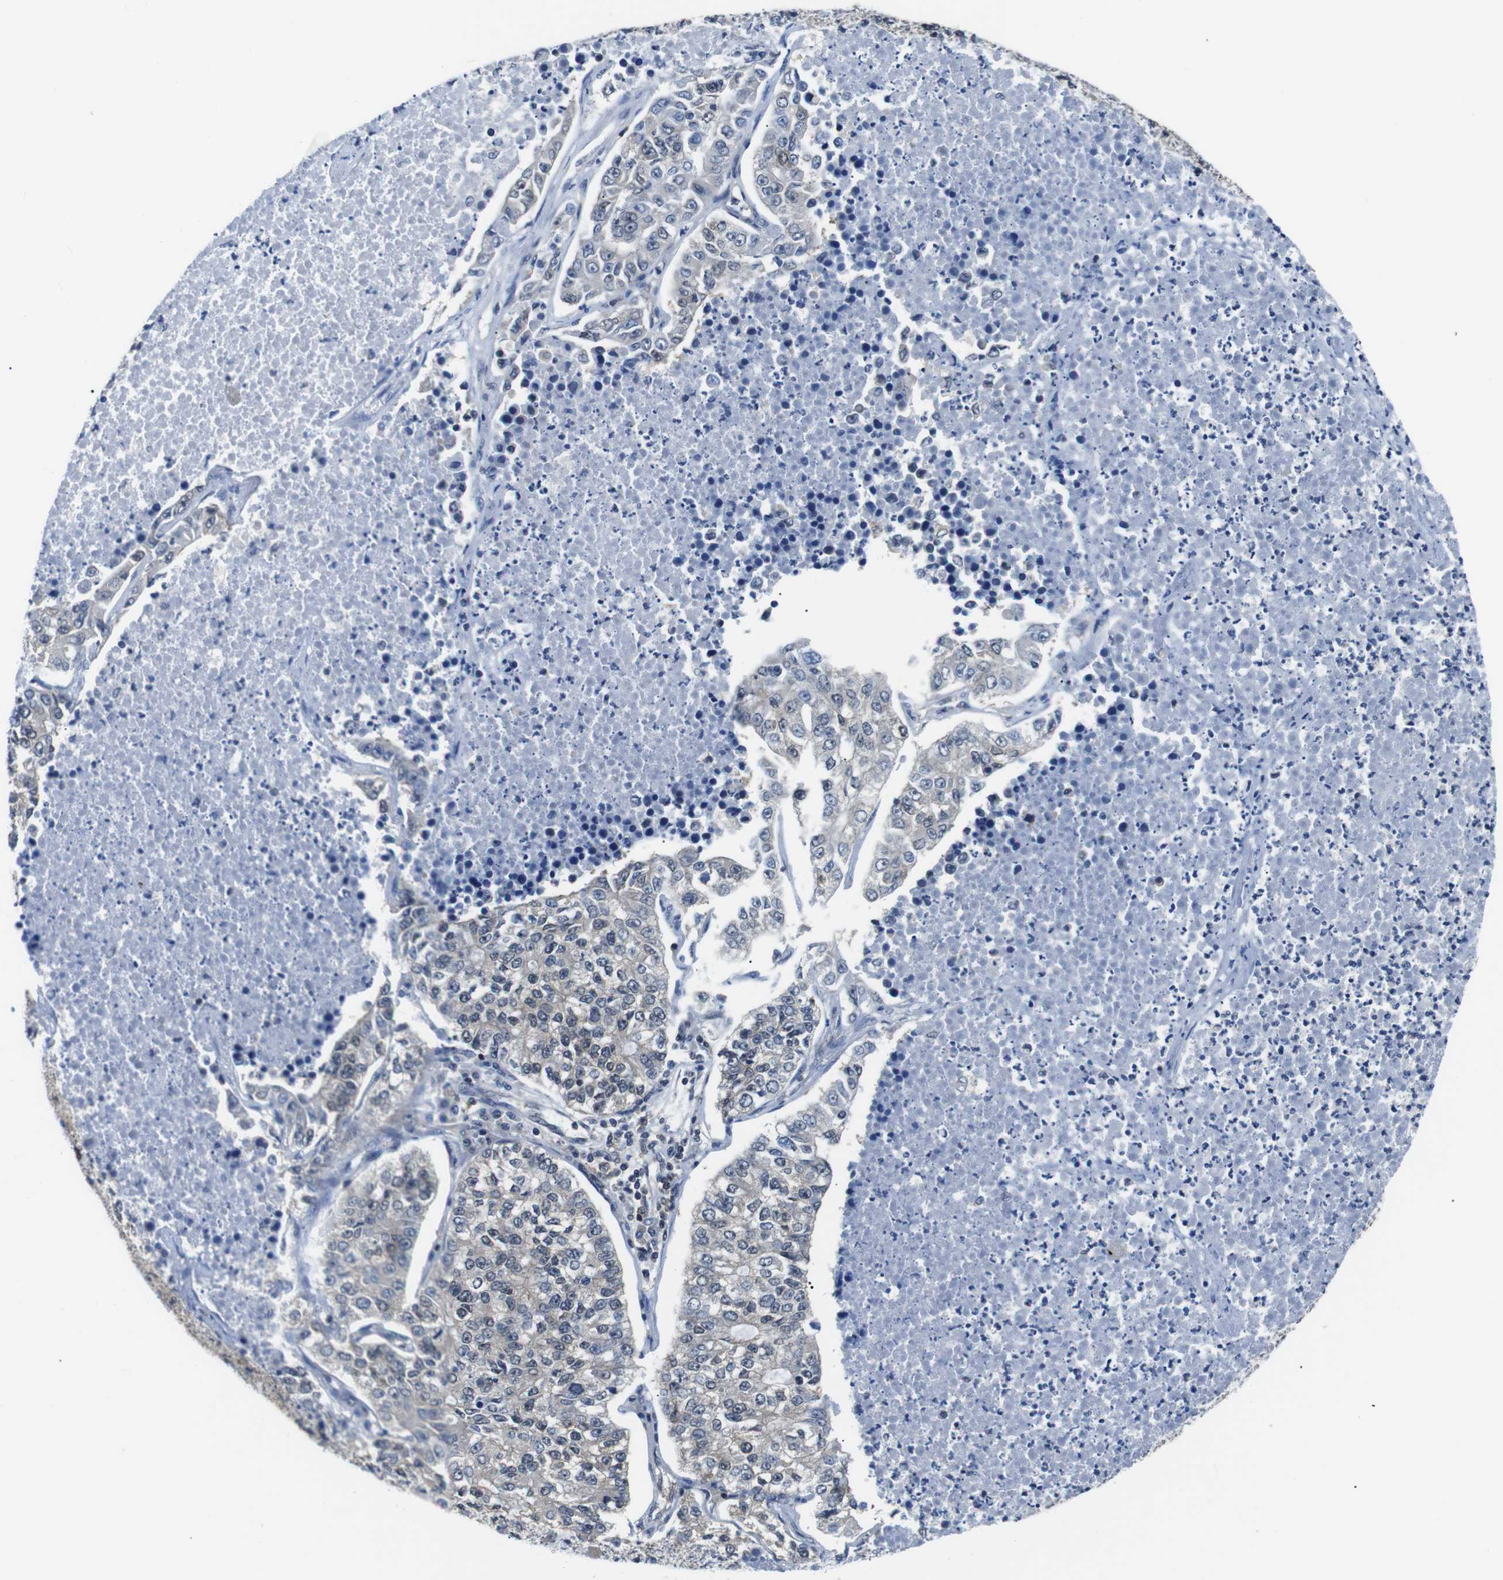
{"staining": {"intensity": "negative", "quantity": "none", "location": "none"}, "tissue": "lung cancer", "cell_type": "Tumor cells", "image_type": "cancer", "snomed": [{"axis": "morphology", "description": "Adenocarcinoma, NOS"}, {"axis": "topography", "description": "Lung"}], "caption": "Immunohistochemical staining of human lung cancer (adenocarcinoma) displays no significant expression in tumor cells.", "gene": "UBXN1", "patient": {"sex": "male", "age": 49}}